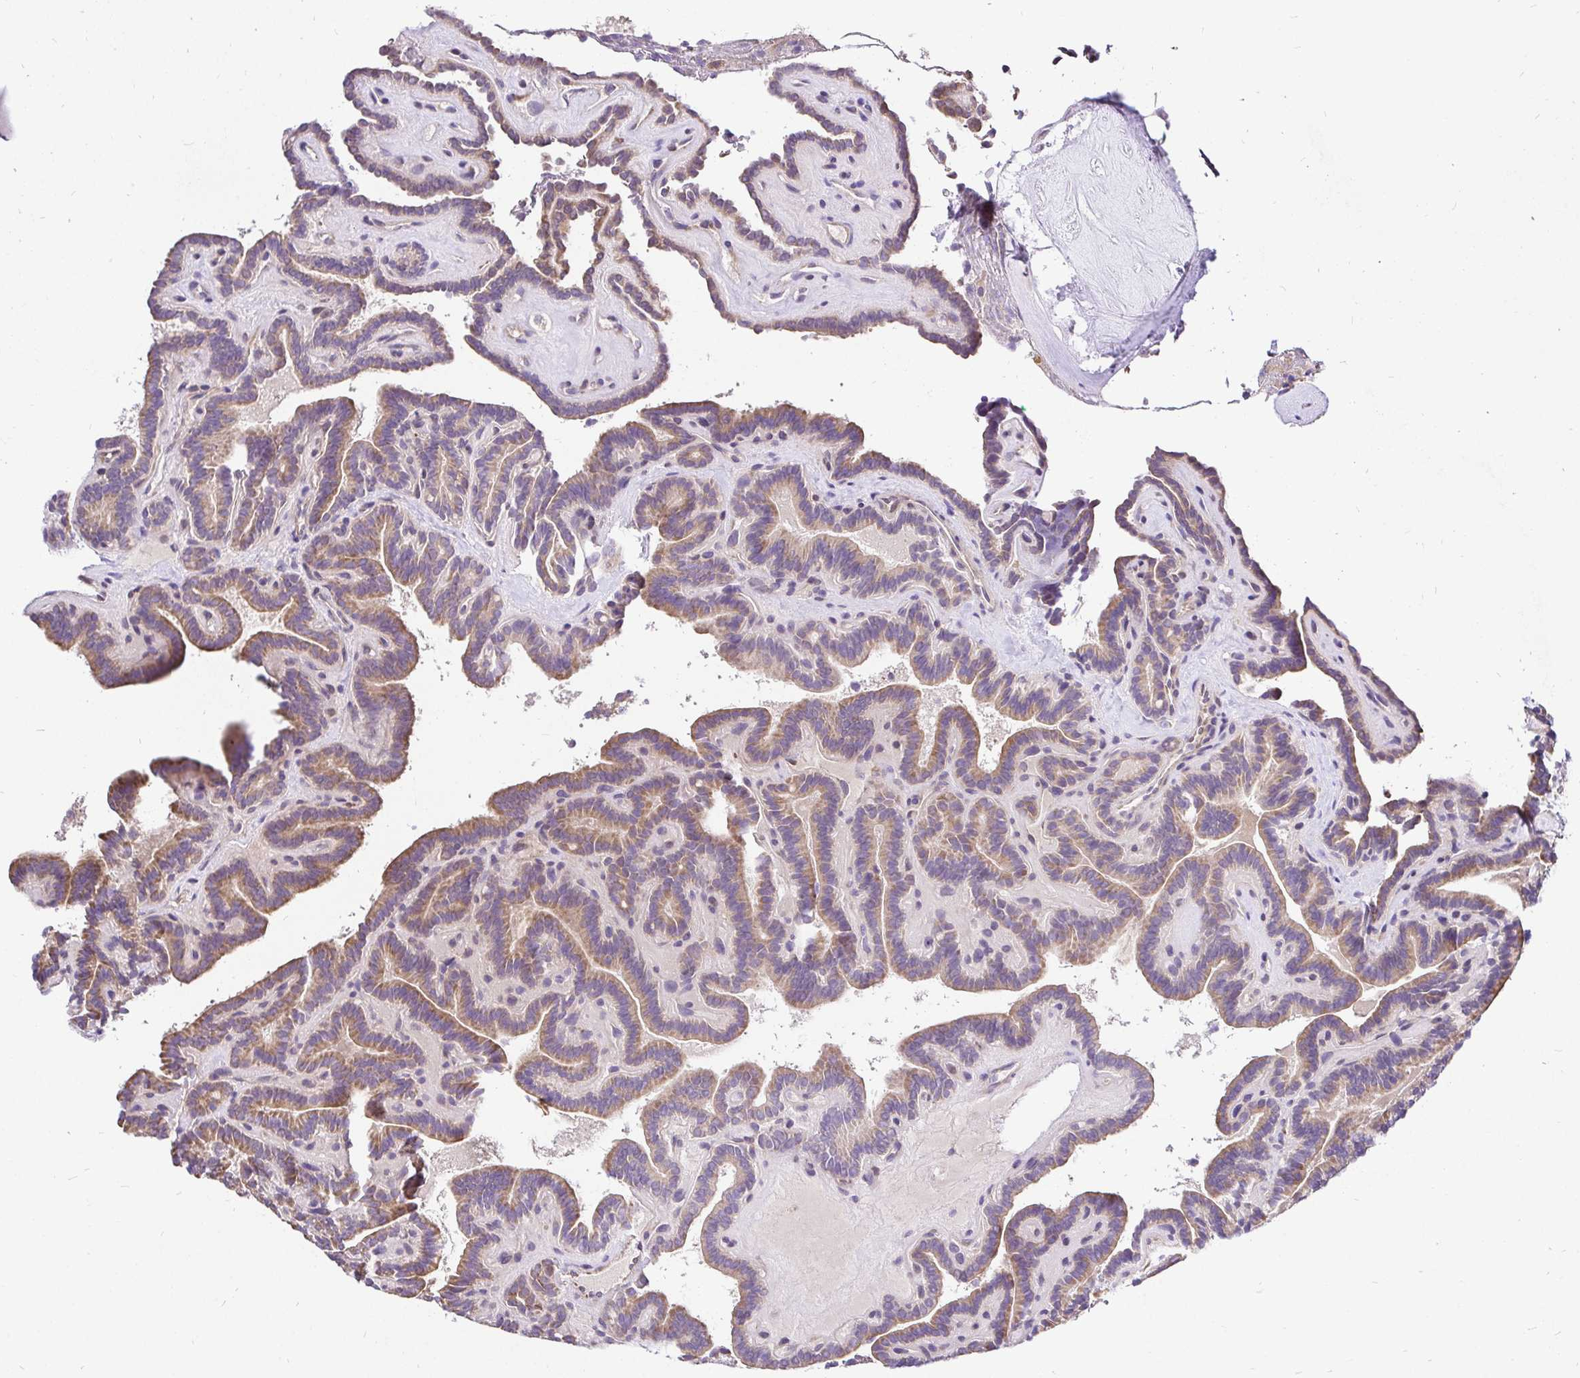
{"staining": {"intensity": "moderate", "quantity": ">75%", "location": "cytoplasmic/membranous"}, "tissue": "thyroid cancer", "cell_type": "Tumor cells", "image_type": "cancer", "snomed": [{"axis": "morphology", "description": "Papillary adenocarcinoma, NOS"}, {"axis": "topography", "description": "Thyroid gland"}], "caption": "Thyroid cancer stained with DAB immunohistochemistry (IHC) reveals medium levels of moderate cytoplasmic/membranous staining in approximately >75% of tumor cells.", "gene": "CCDC122", "patient": {"sex": "female", "age": 21}}